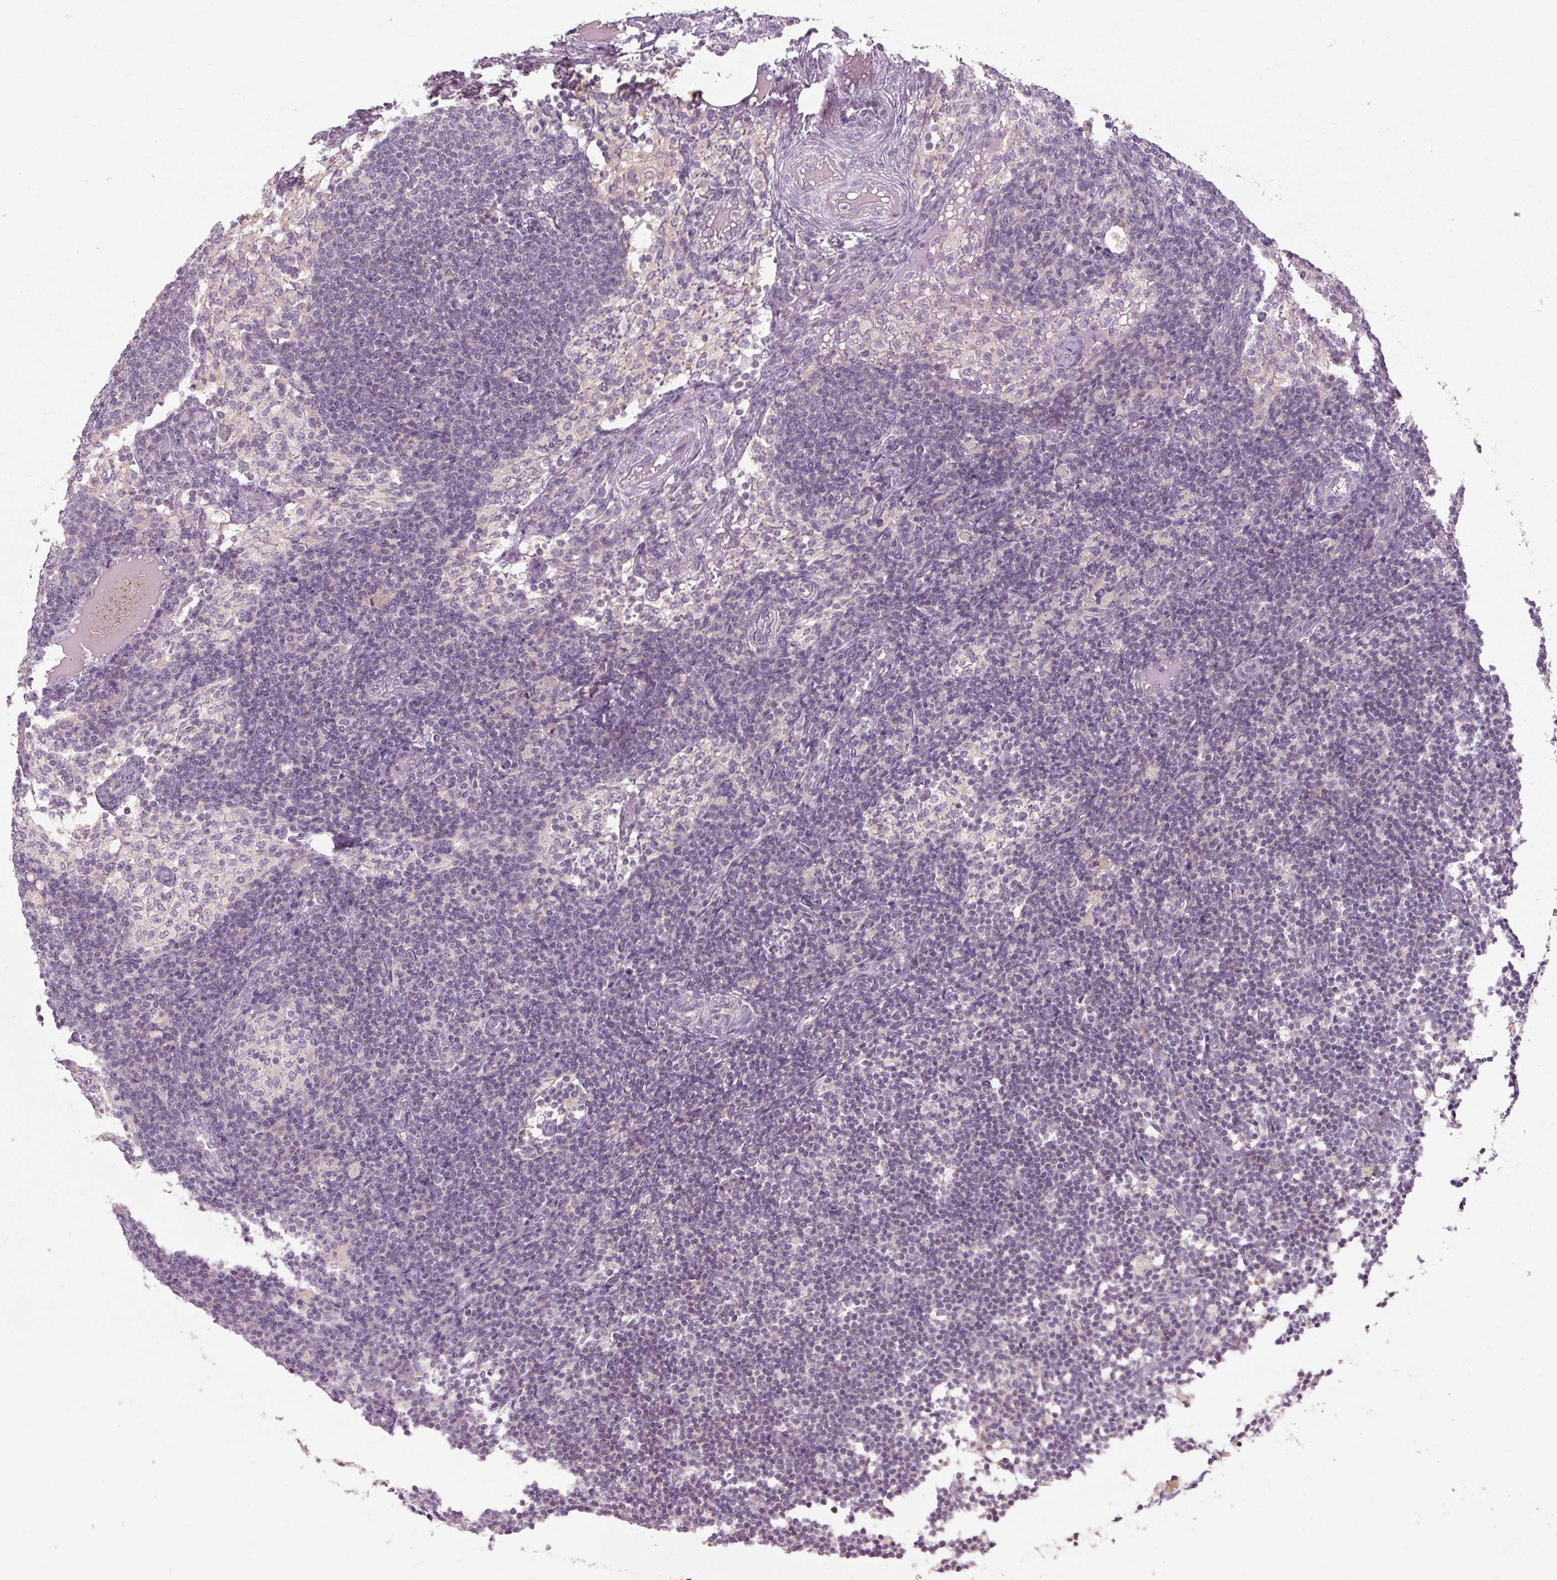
{"staining": {"intensity": "negative", "quantity": "none", "location": "none"}, "tissue": "lymph node", "cell_type": "Germinal center cells", "image_type": "normal", "snomed": [{"axis": "morphology", "description": "Normal tissue, NOS"}, {"axis": "topography", "description": "Lymph node"}], "caption": "The histopathology image reveals no significant positivity in germinal center cells of lymph node. (DAB immunohistochemistry (IHC), high magnification).", "gene": "RB1CC1", "patient": {"sex": "male", "age": 49}}